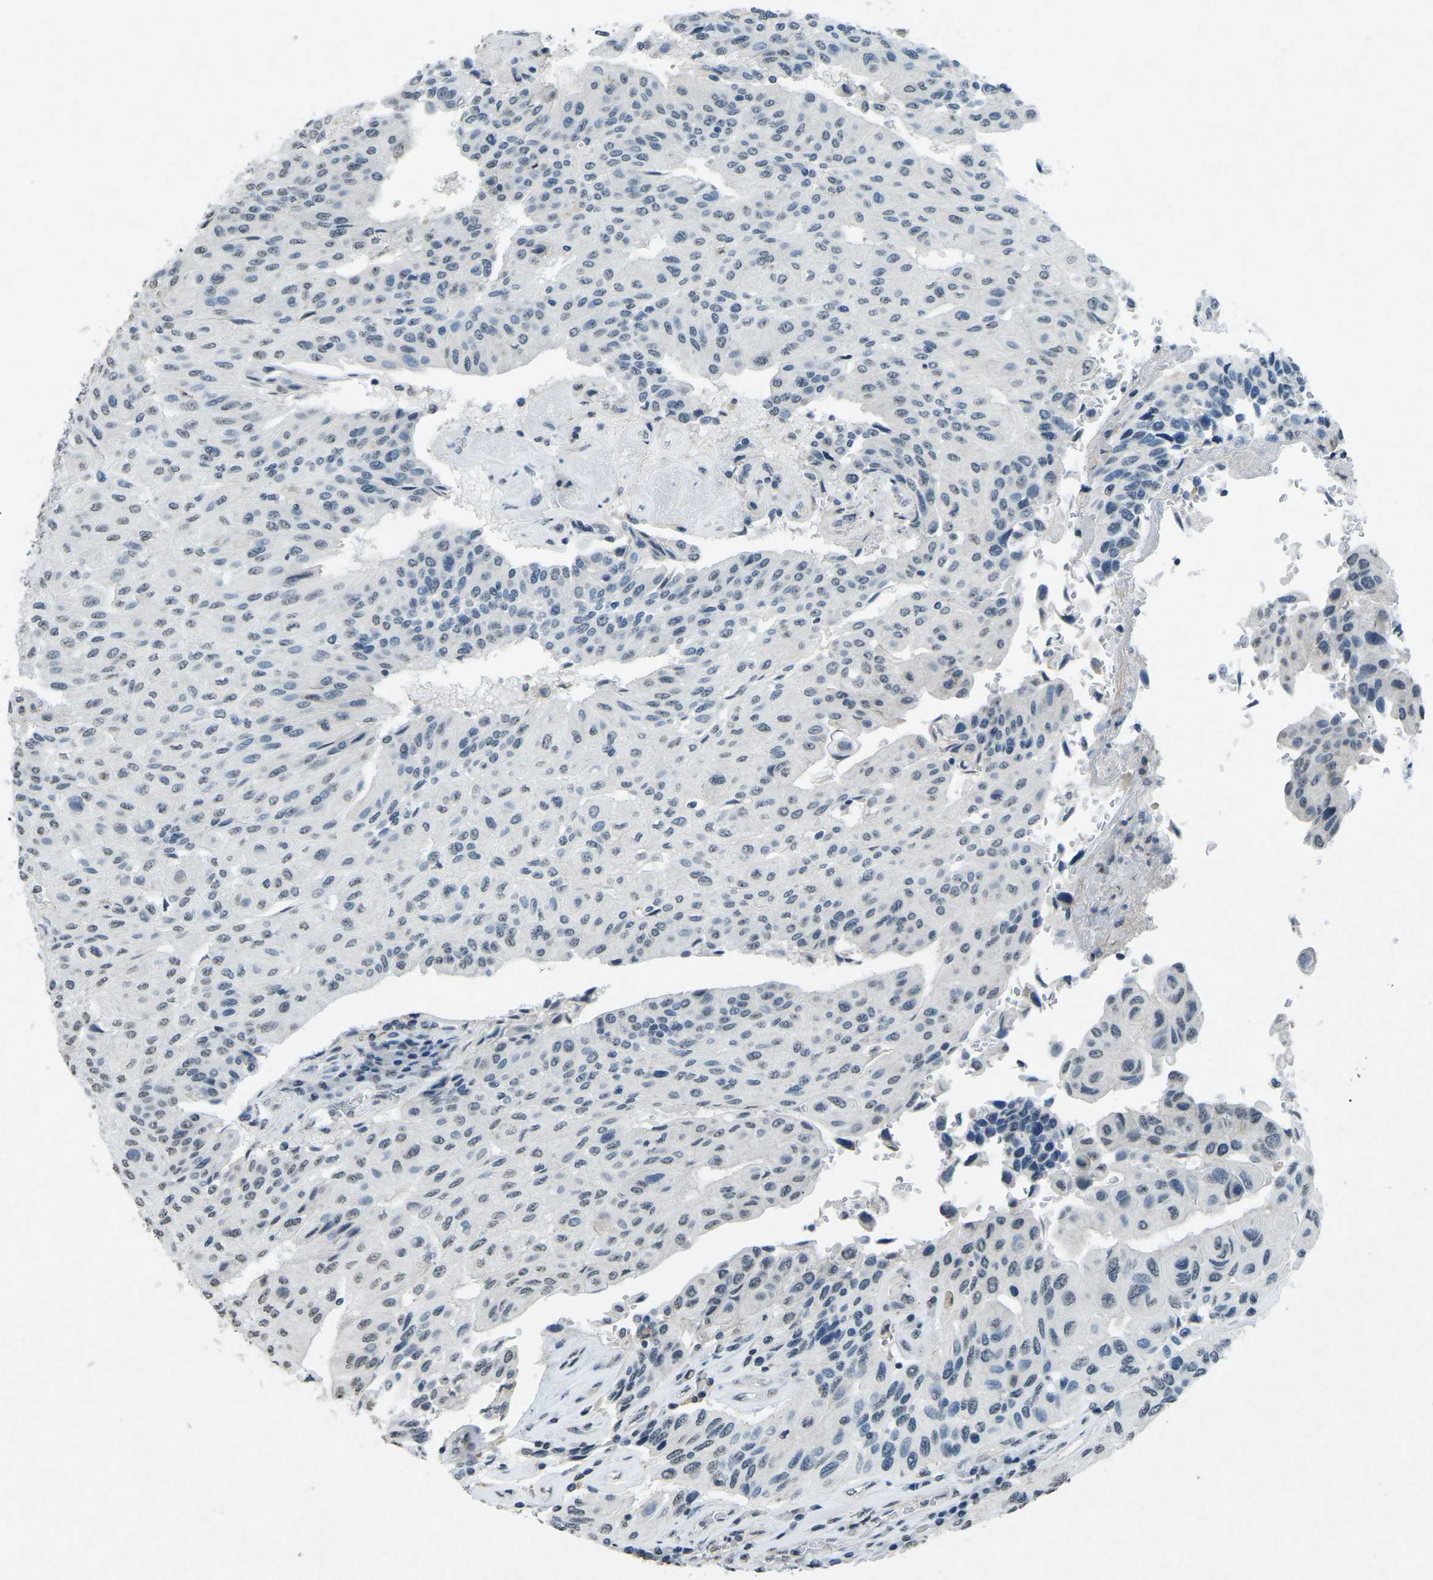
{"staining": {"intensity": "weak", "quantity": "25%-75%", "location": "nuclear"}, "tissue": "urothelial cancer", "cell_type": "Tumor cells", "image_type": "cancer", "snomed": [{"axis": "morphology", "description": "Urothelial carcinoma, High grade"}, {"axis": "topography", "description": "Urinary bladder"}], "caption": "The histopathology image demonstrates immunohistochemical staining of urothelial cancer. There is weak nuclear positivity is seen in about 25%-75% of tumor cells.", "gene": "TFR2", "patient": {"sex": "male", "age": 66}}